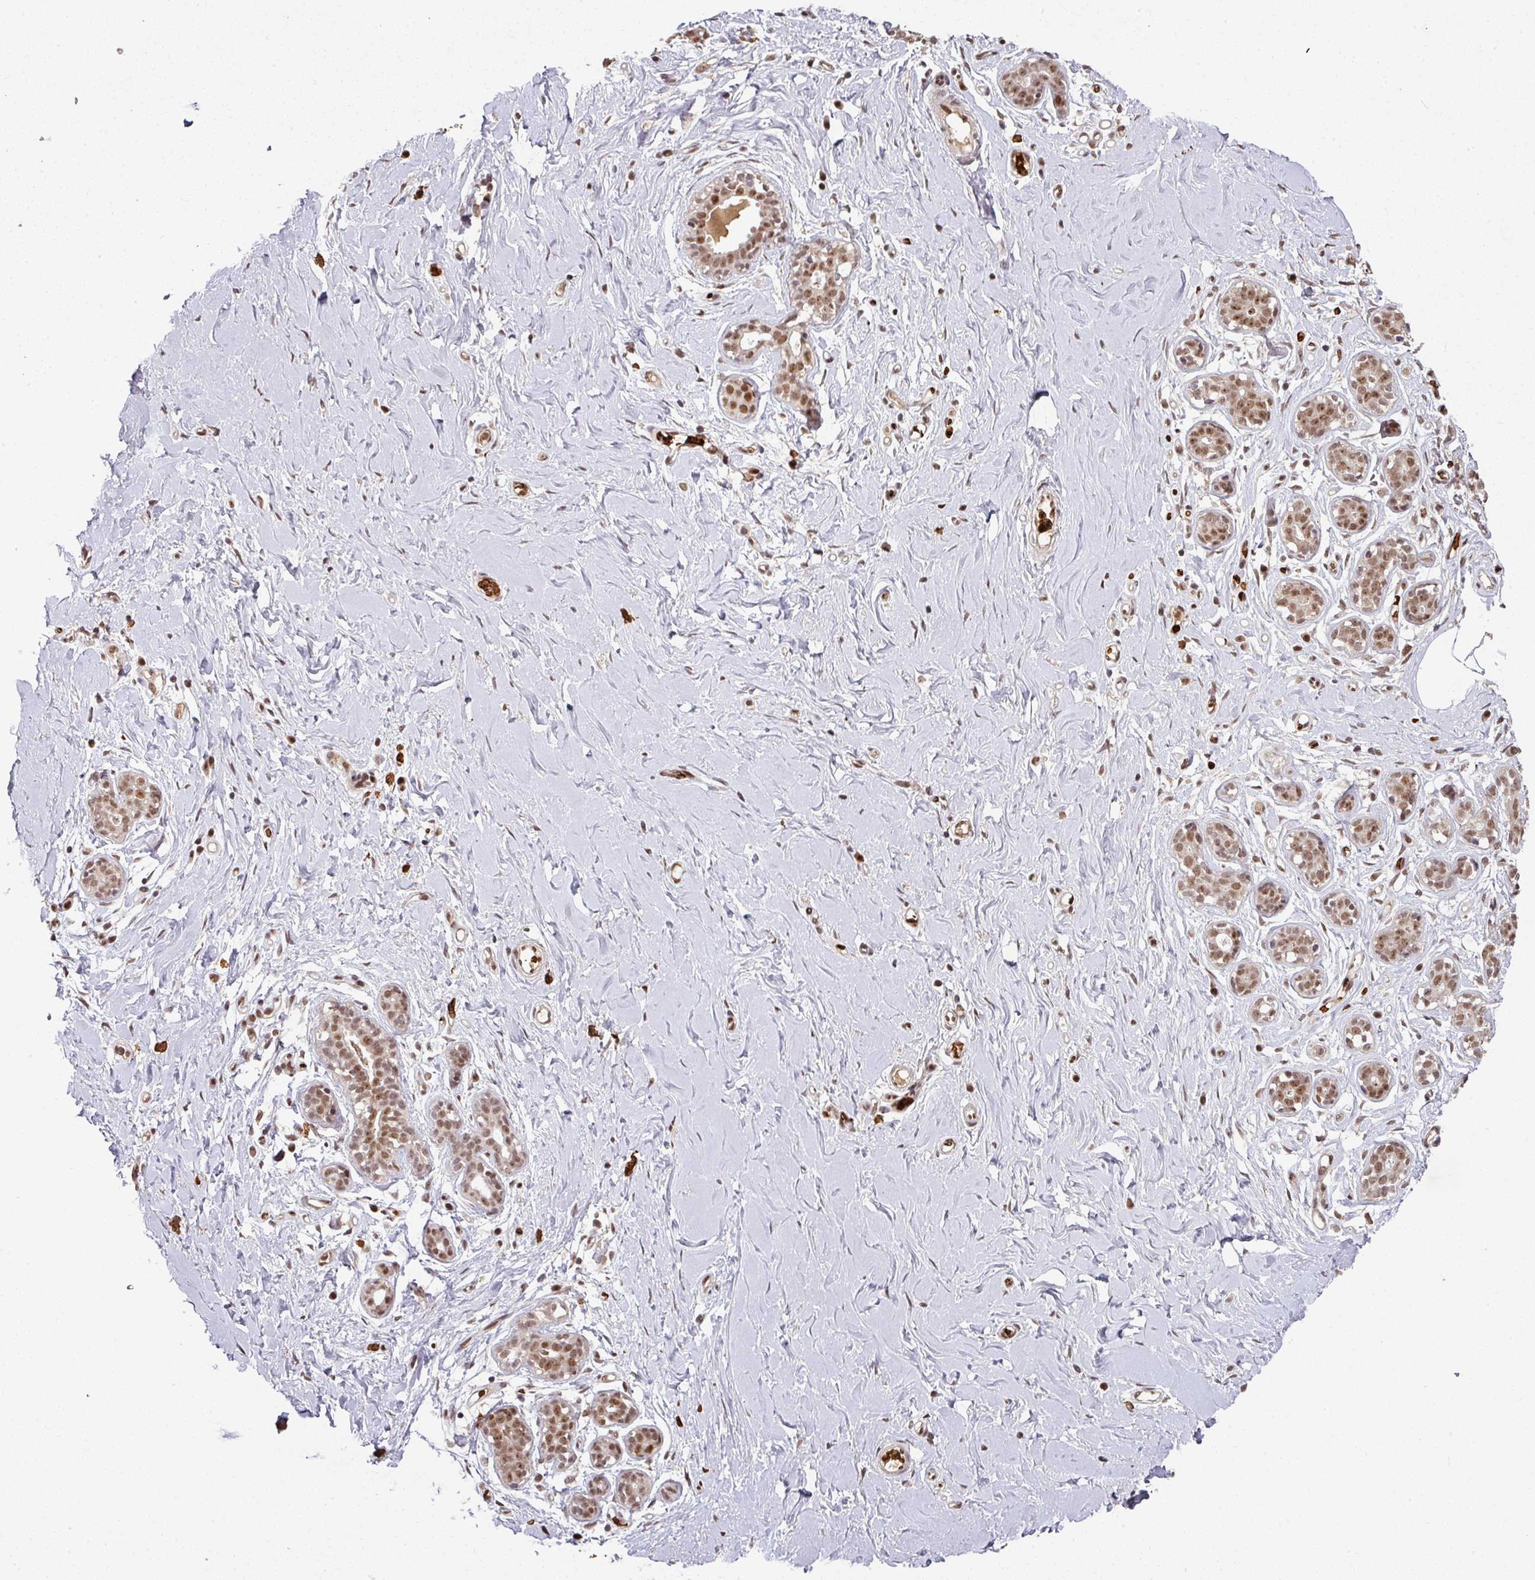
{"staining": {"intensity": "negative", "quantity": "none", "location": "none"}, "tissue": "breast", "cell_type": "Adipocytes", "image_type": "normal", "snomed": [{"axis": "morphology", "description": "Normal tissue, NOS"}, {"axis": "topography", "description": "Breast"}], "caption": "Breast stained for a protein using IHC demonstrates no staining adipocytes.", "gene": "NEIL1", "patient": {"sex": "female", "age": 27}}